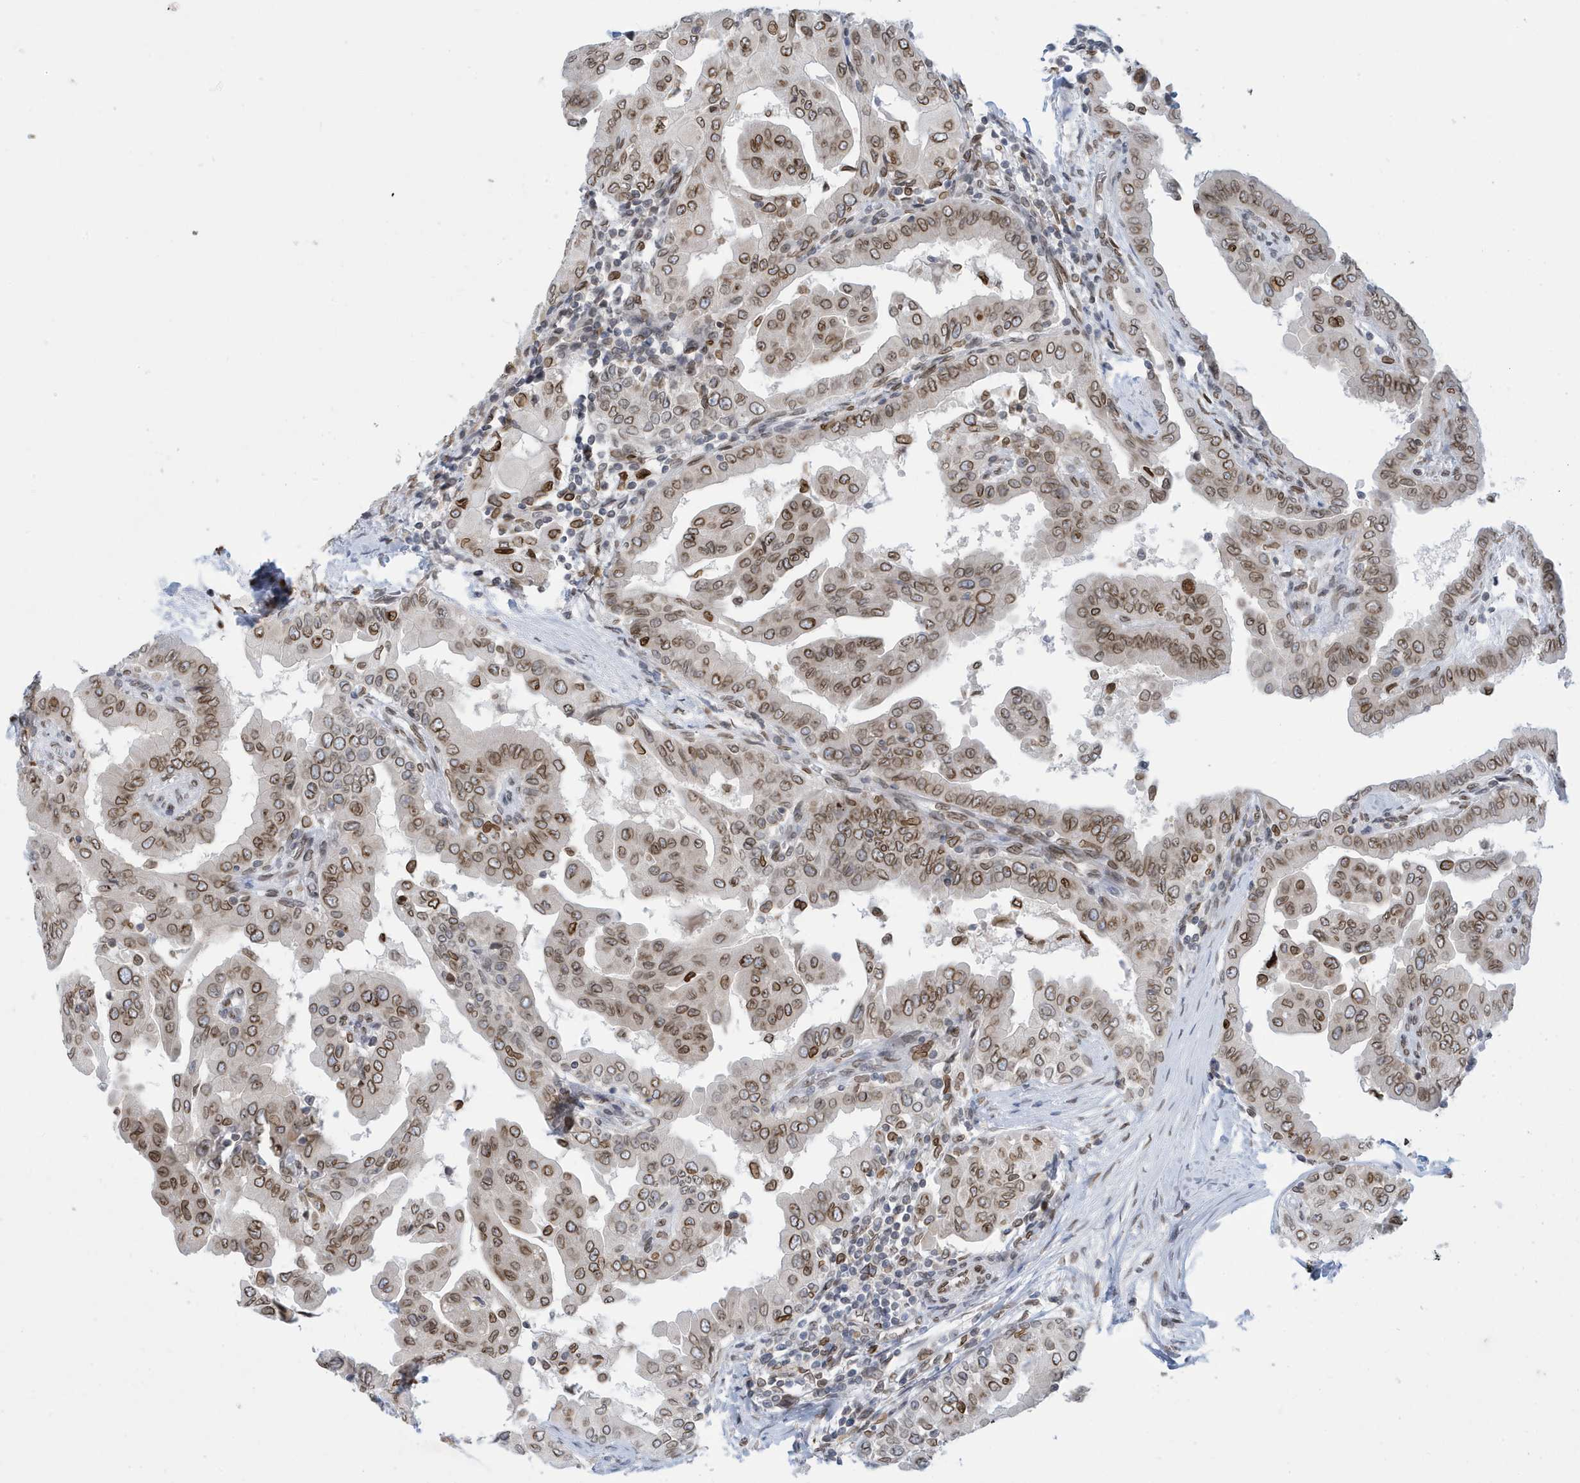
{"staining": {"intensity": "moderate", "quantity": ">75%", "location": "cytoplasmic/membranous,nuclear"}, "tissue": "thyroid cancer", "cell_type": "Tumor cells", "image_type": "cancer", "snomed": [{"axis": "morphology", "description": "Papillary adenocarcinoma, NOS"}, {"axis": "topography", "description": "Thyroid gland"}], "caption": "Approximately >75% of tumor cells in thyroid papillary adenocarcinoma reveal moderate cytoplasmic/membranous and nuclear protein positivity as visualized by brown immunohistochemical staining.", "gene": "PCYT1A", "patient": {"sex": "male", "age": 33}}